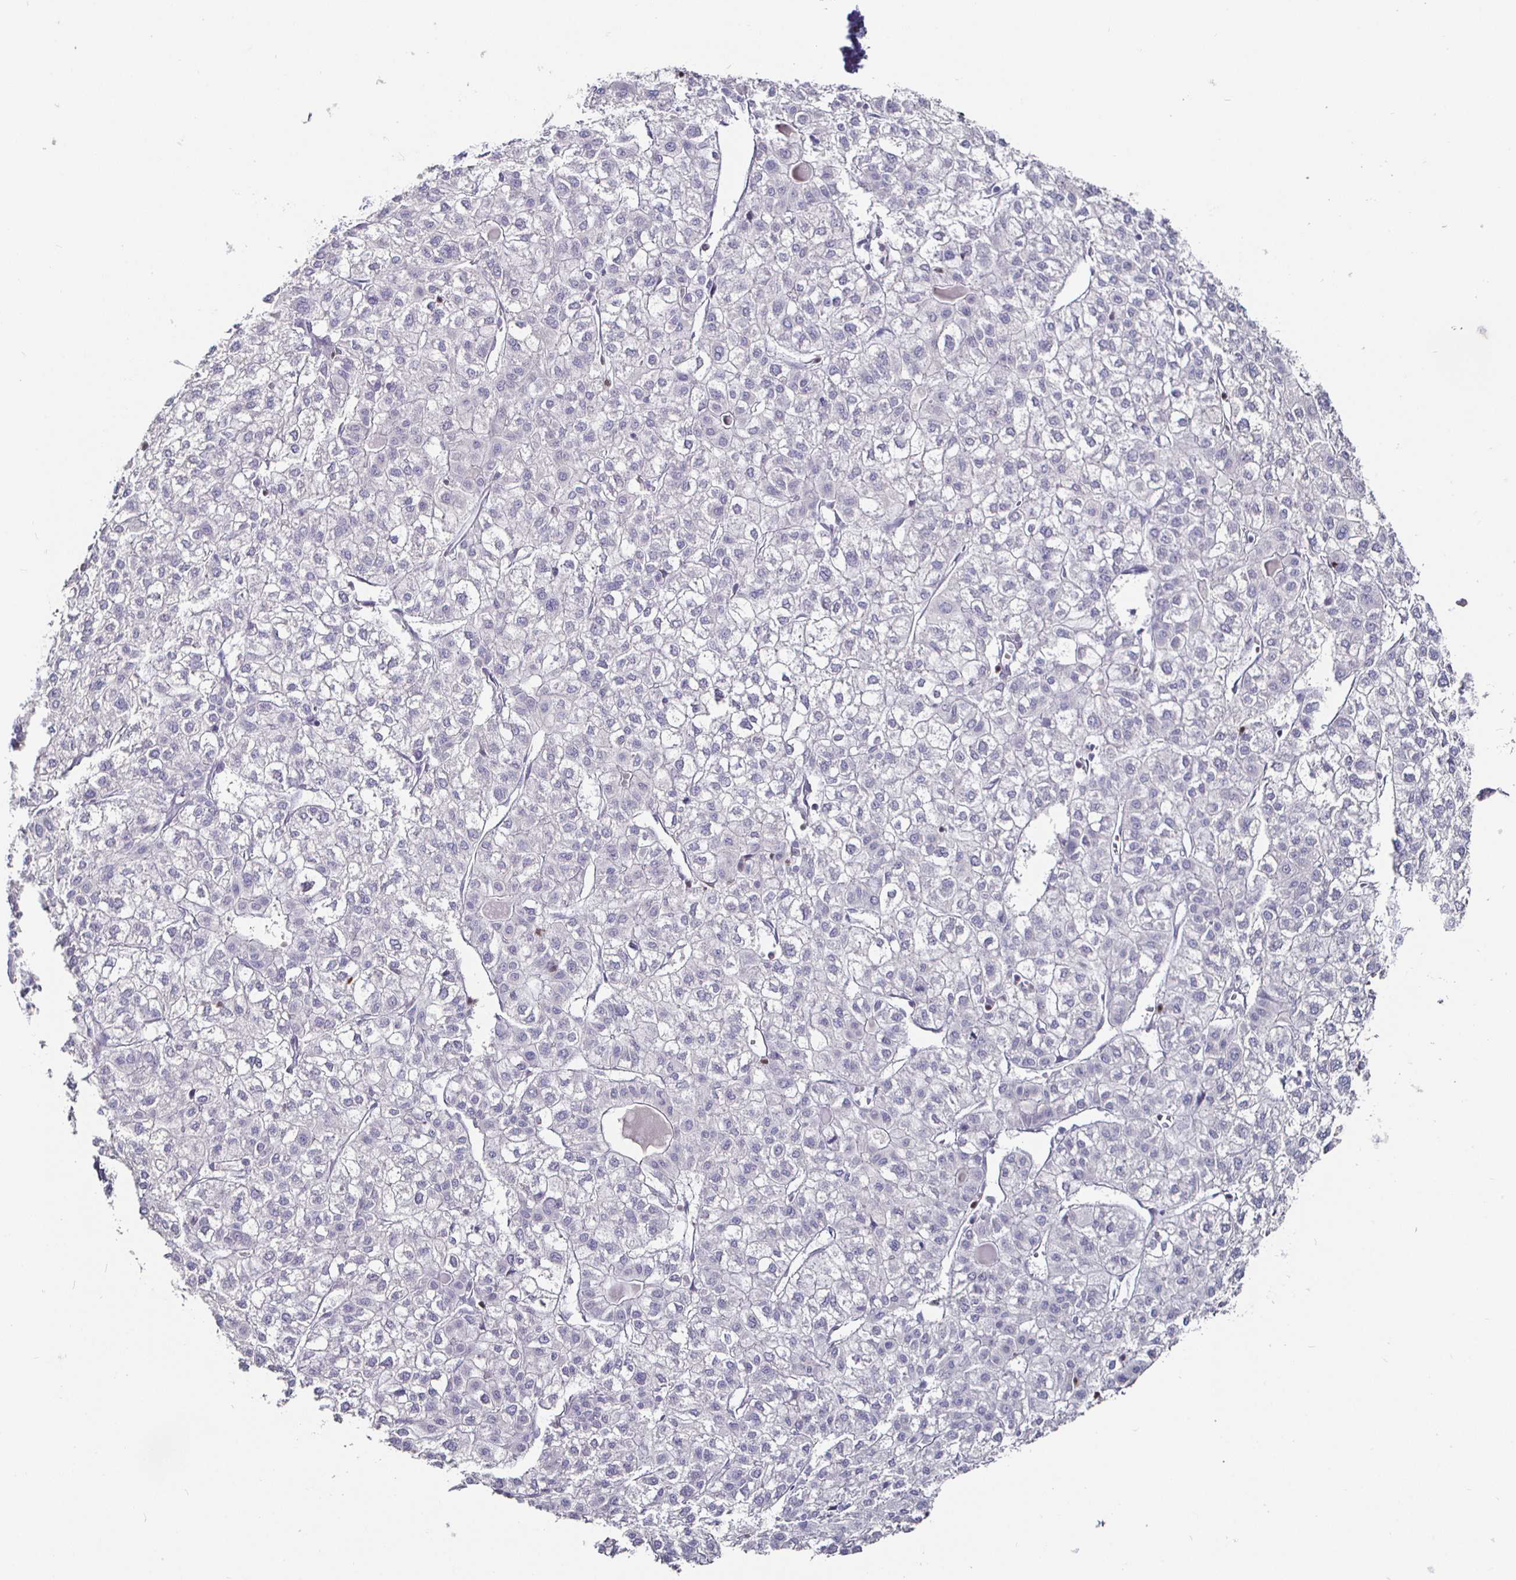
{"staining": {"intensity": "negative", "quantity": "none", "location": "none"}, "tissue": "liver cancer", "cell_type": "Tumor cells", "image_type": "cancer", "snomed": [{"axis": "morphology", "description": "Carcinoma, Hepatocellular, NOS"}, {"axis": "topography", "description": "Liver"}], "caption": "An immunohistochemistry histopathology image of liver cancer is shown. There is no staining in tumor cells of liver cancer. (IHC, brightfield microscopy, high magnification).", "gene": "RUNX2", "patient": {"sex": "female", "age": 43}}